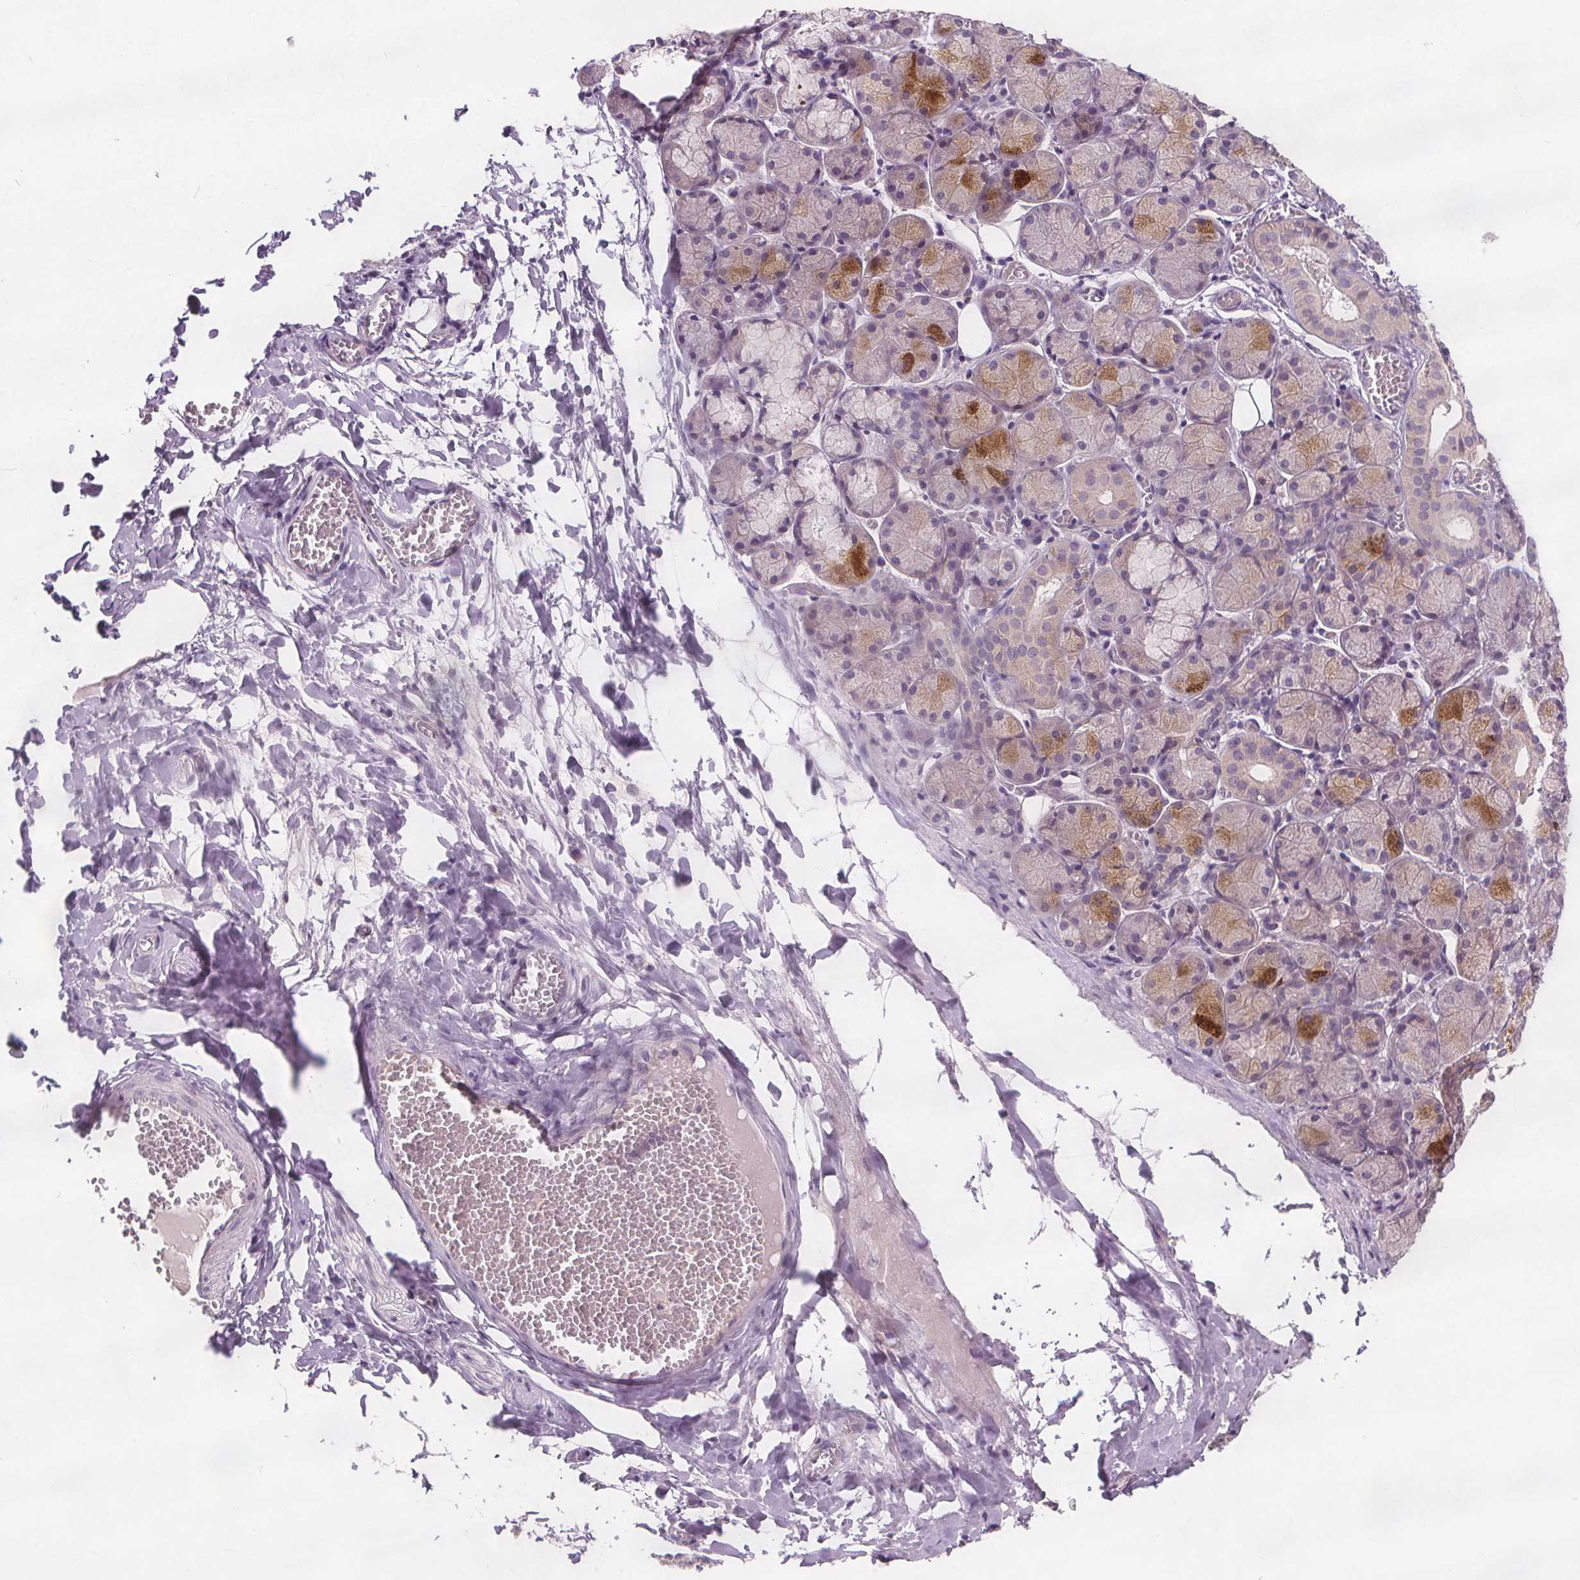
{"staining": {"intensity": "moderate", "quantity": "25%-75%", "location": "cytoplasmic/membranous"}, "tissue": "salivary gland", "cell_type": "Glandular cells", "image_type": "normal", "snomed": [{"axis": "morphology", "description": "Normal tissue, NOS"}, {"axis": "topography", "description": "Salivary gland"}], "caption": "Glandular cells demonstrate medium levels of moderate cytoplasmic/membranous staining in about 25%-75% of cells in unremarkable salivary gland. The protein is shown in brown color, while the nuclei are stained blue.", "gene": "RAB20", "patient": {"sex": "female", "age": 24}}